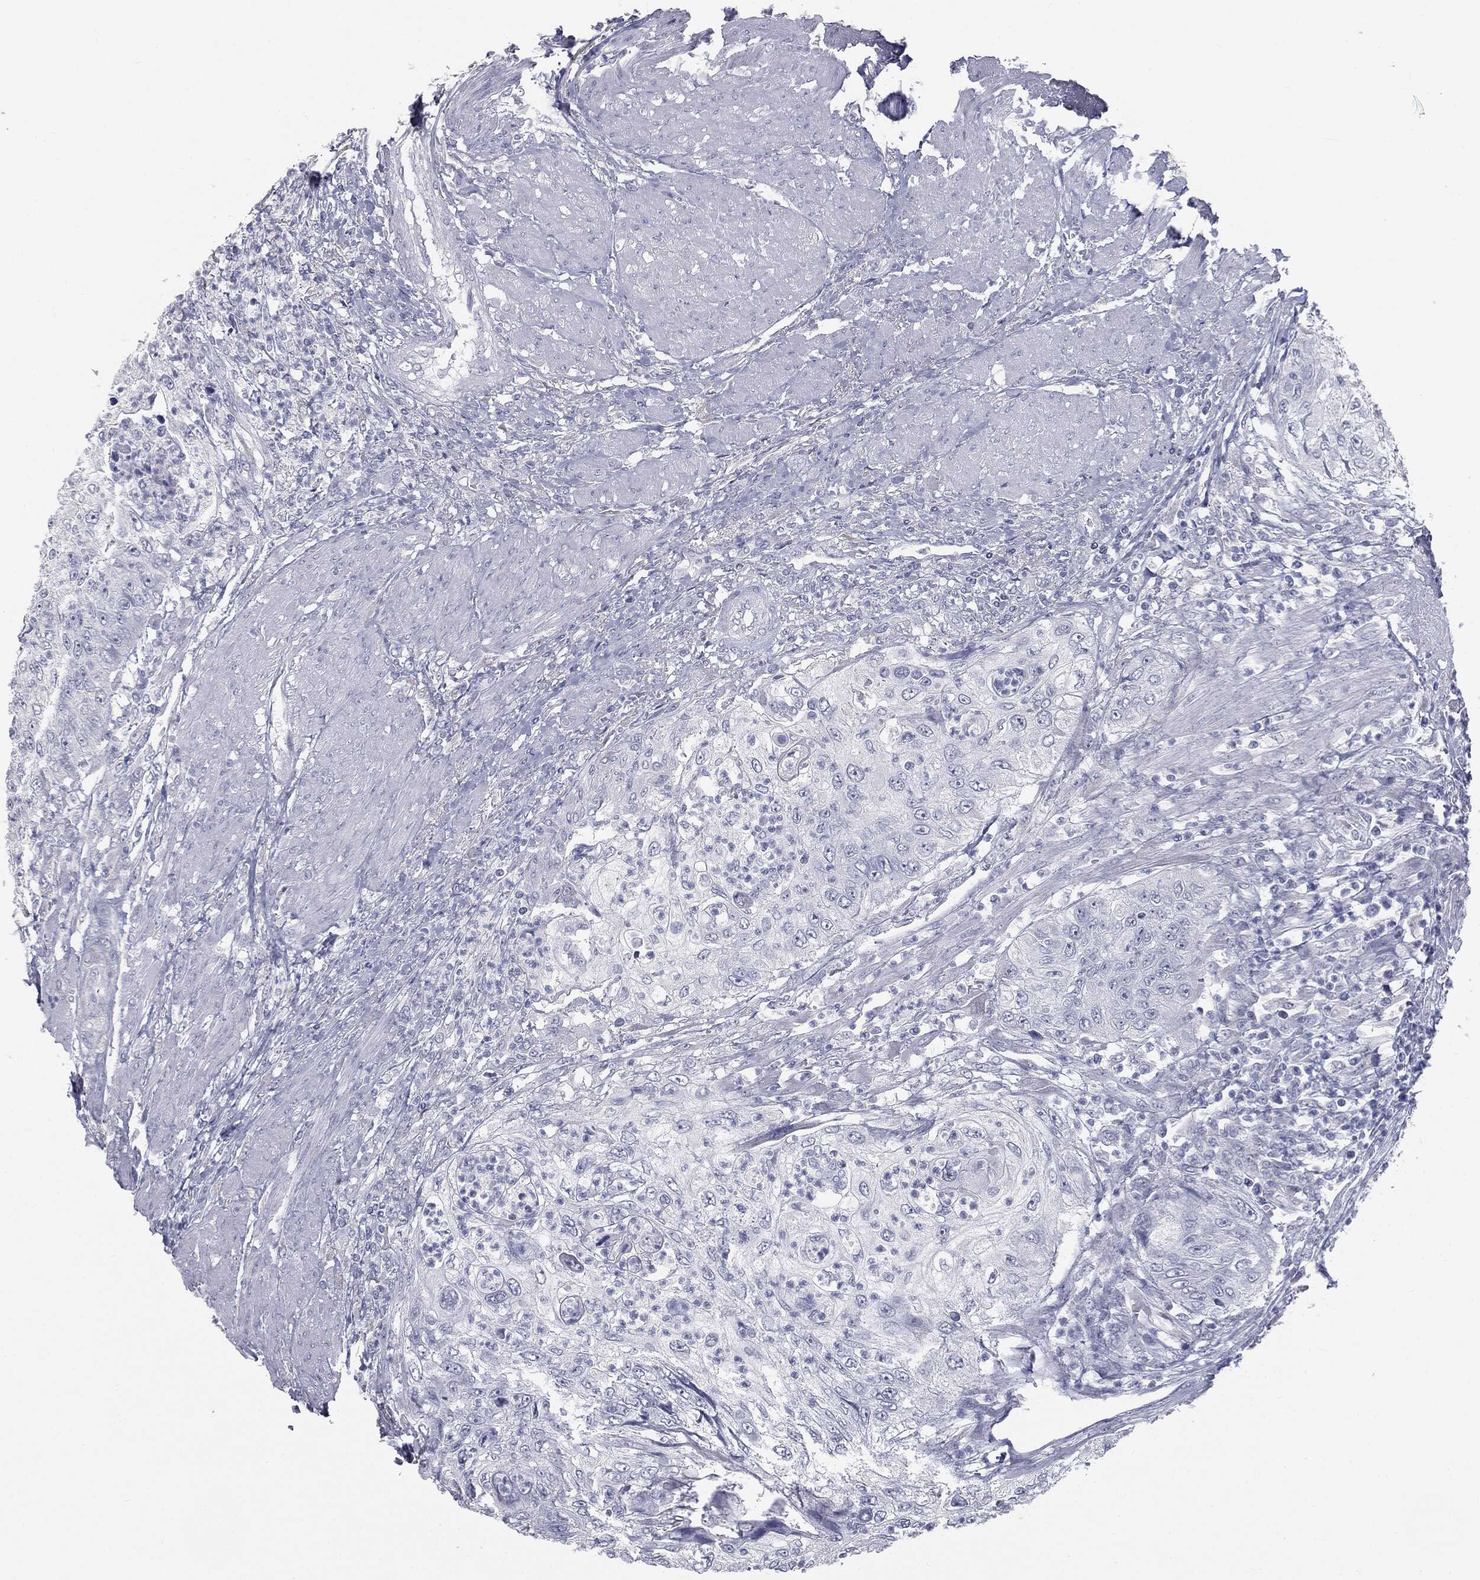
{"staining": {"intensity": "negative", "quantity": "none", "location": "none"}, "tissue": "urothelial cancer", "cell_type": "Tumor cells", "image_type": "cancer", "snomed": [{"axis": "morphology", "description": "Urothelial carcinoma, High grade"}, {"axis": "topography", "description": "Urinary bladder"}], "caption": "Immunohistochemistry (IHC) of urothelial carcinoma (high-grade) reveals no positivity in tumor cells. (DAB immunohistochemistry (IHC) visualized using brightfield microscopy, high magnification).", "gene": "MUC5AC", "patient": {"sex": "female", "age": 60}}